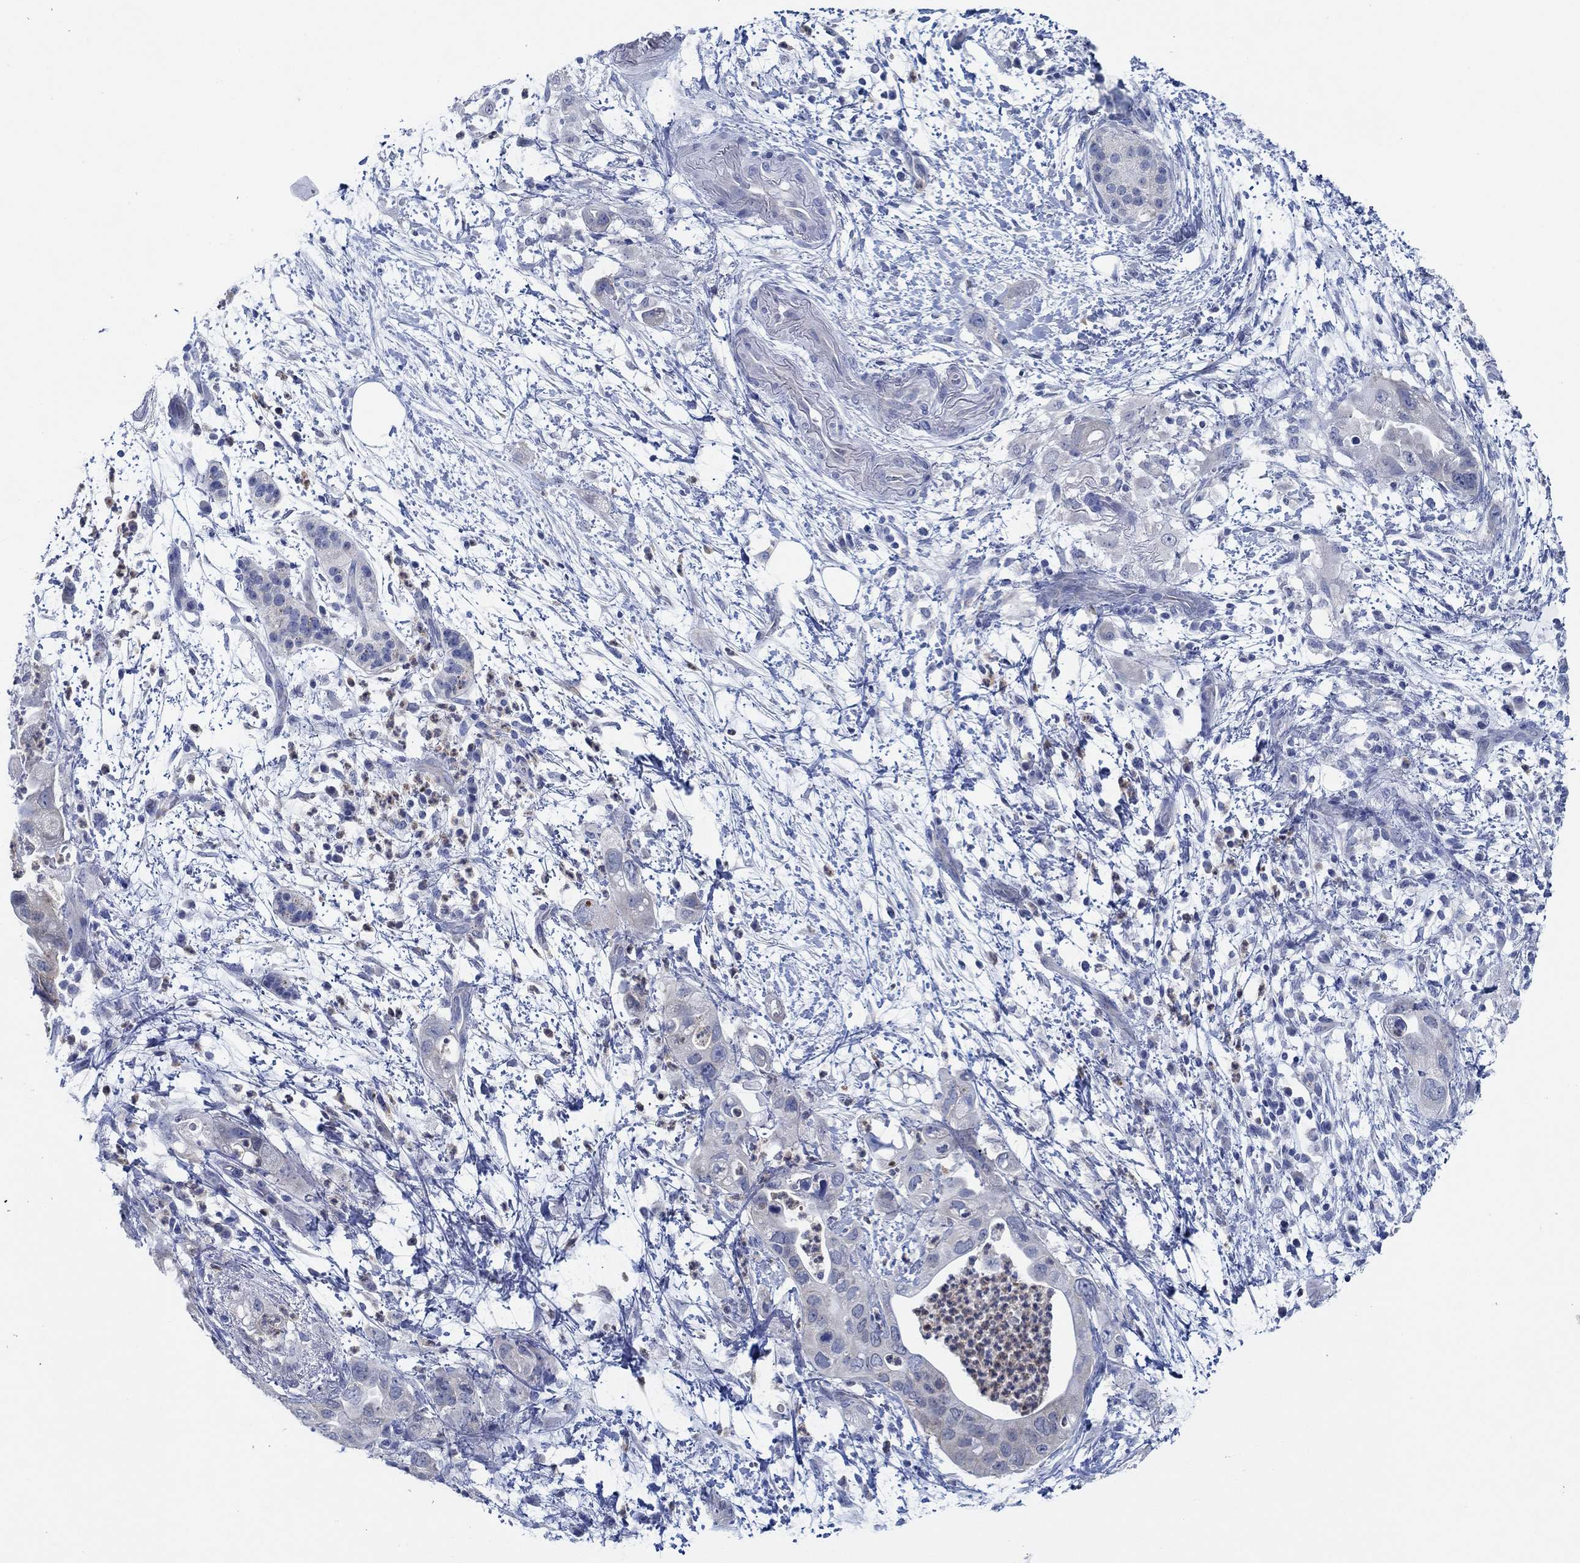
{"staining": {"intensity": "weak", "quantity": "<25%", "location": "cytoplasmic/membranous"}, "tissue": "pancreatic cancer", "cell_type": "Tumor cells", "image_type": "cancer", "snomed": [{"axis": "morphology", "description": "Adenocarcinoma, NOS"}, {"axis": "topography", "description": "Pancreas"}], "caption": "Human pancreatic cancer stained for a protein using immunohistochemistry (IHC) reveals no expression in tumor cells.", "gene": "ZNF671", "patient": {"sex": "female", "age": 72}}